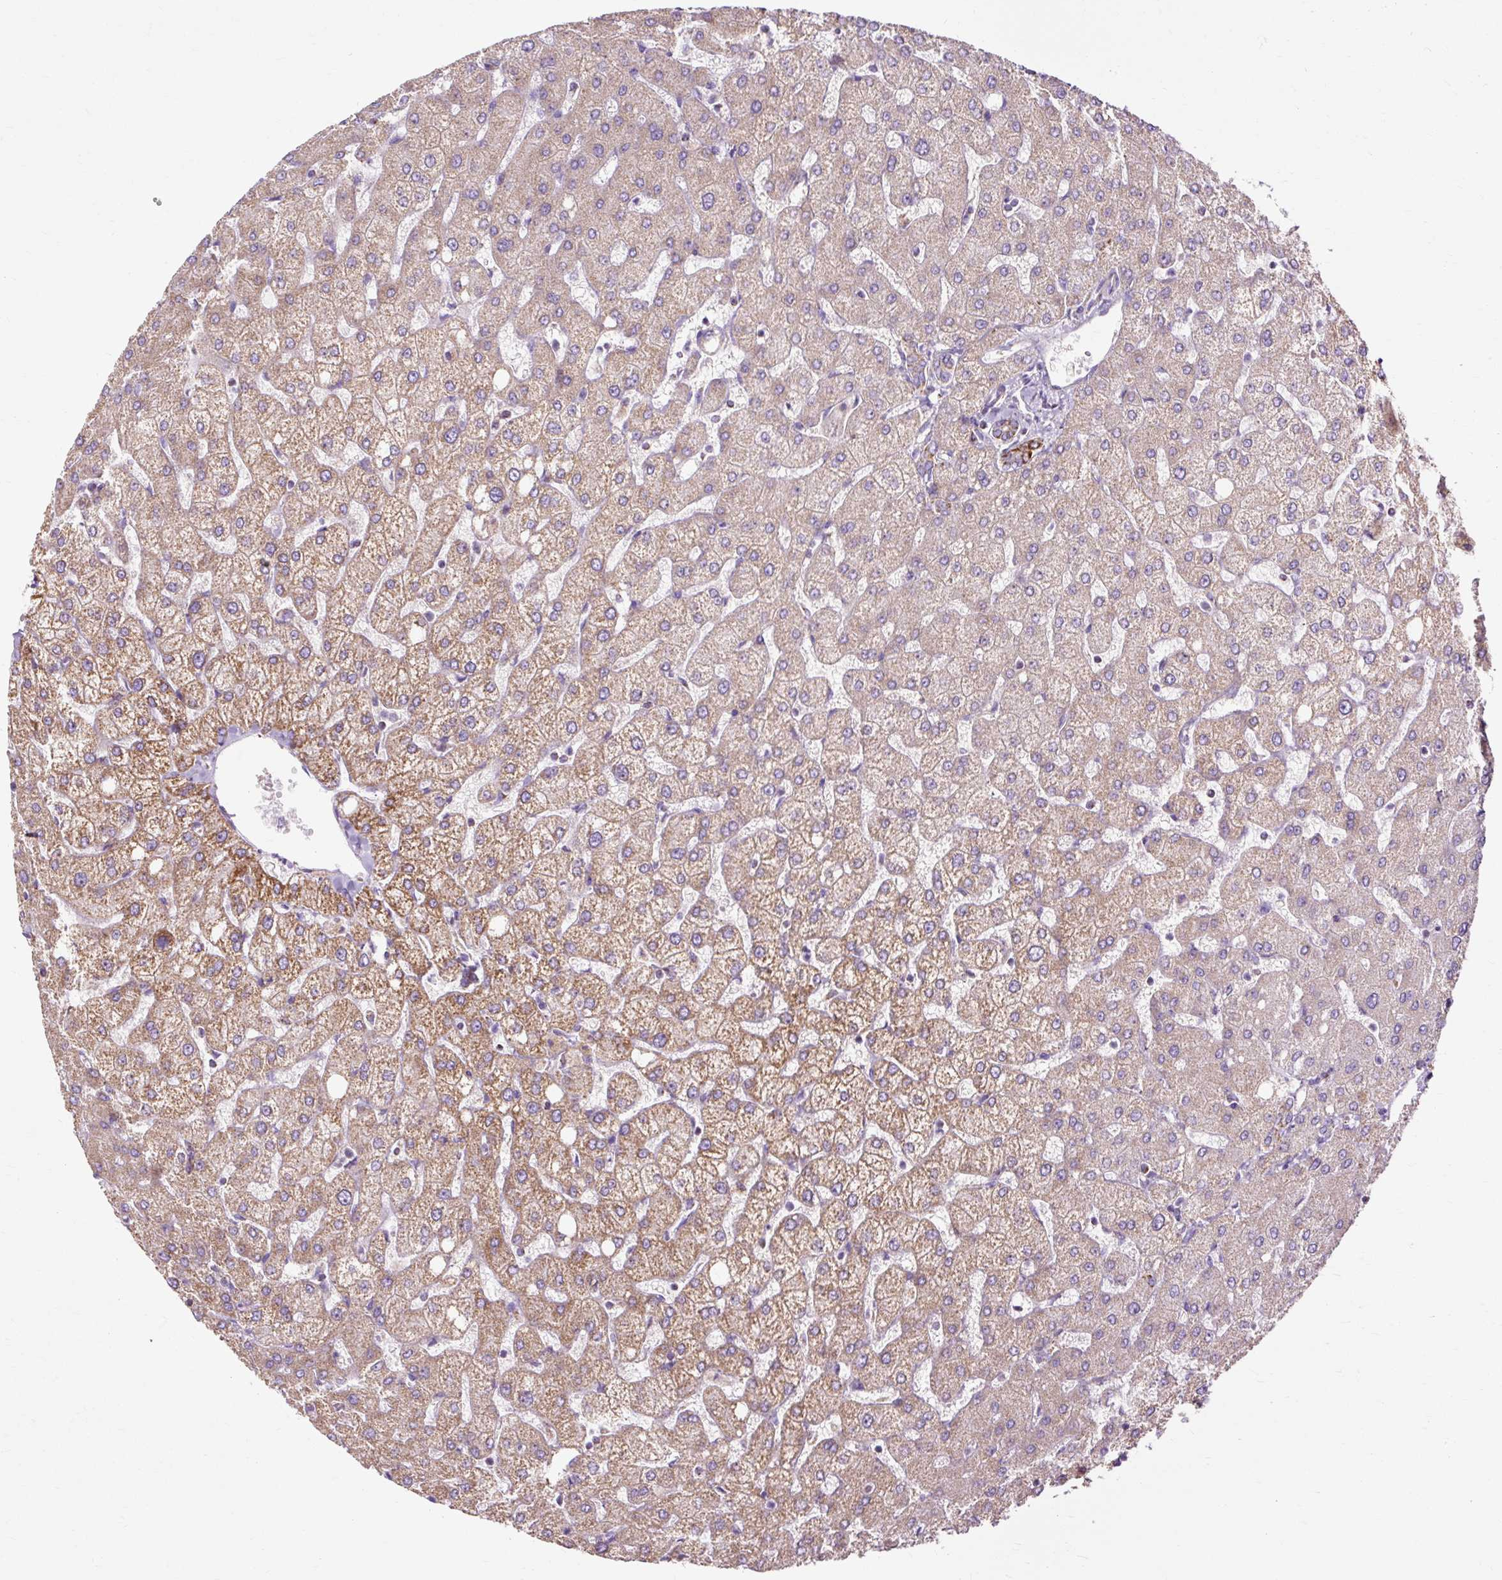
{"staining": {"intensity": "strong", "quantity": "<25%", "location": "cytoplasmic/membranous"}, "tissue": "liver", "cell_type": "Cholangiocytes", "image_type": "normal", "snomed": [{"axis": "morphology", "description": "Normal tissue, NOS"}, {"axis": "topography", "description": "Liver"}], "caption": "A brown stain labels strong cytoplasmic/membranous positivity of a protein in cholangiocytes of unremarkable liver. (IHC, brightfield microscopy, high magnification).", "gene": "DLAT", "patient": {"sex": "female", "age": 54}}